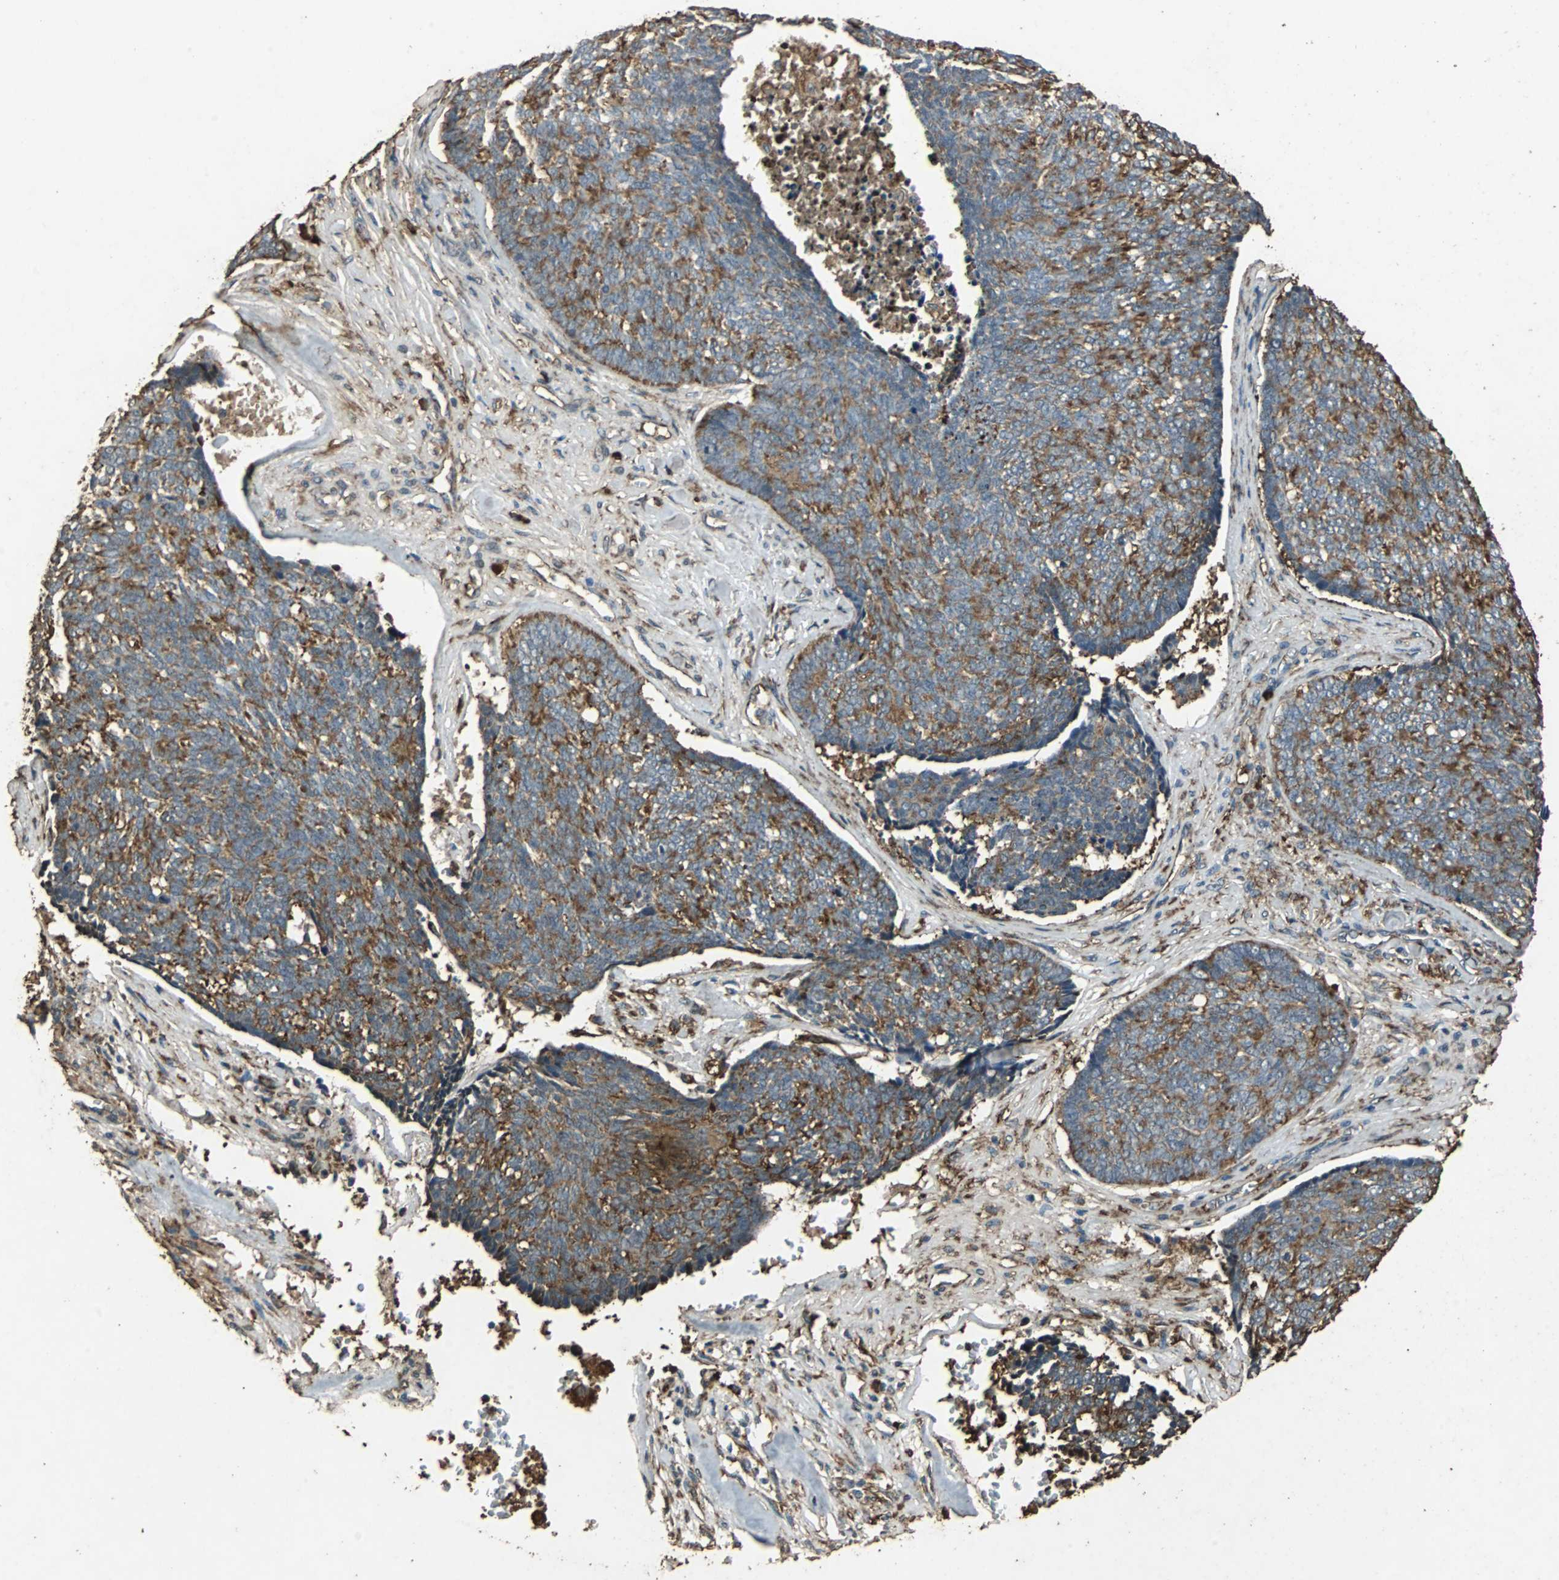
{"staining": {"intensity": "strong", "quantity": ">75%", "location": "cytoplasmic/membranous"}, "tissue": "skin cancer", "cell_type": "Tumor cells", "image_type": "cancer", "snomed": [{"axis": "morphology", "description": "Basal cell carcinoma"}, {"axis": "topography", "description": "Skin"}], "caption": "The image reveals immunohistochemical staining of skin cancer (basal cell carcinoma). There is strong cytoplasmic/membranous expression is appreciated in about >75% of tumor cells.", "gene": "NAA10", "patient": {"sex": "male", "age": 84}}